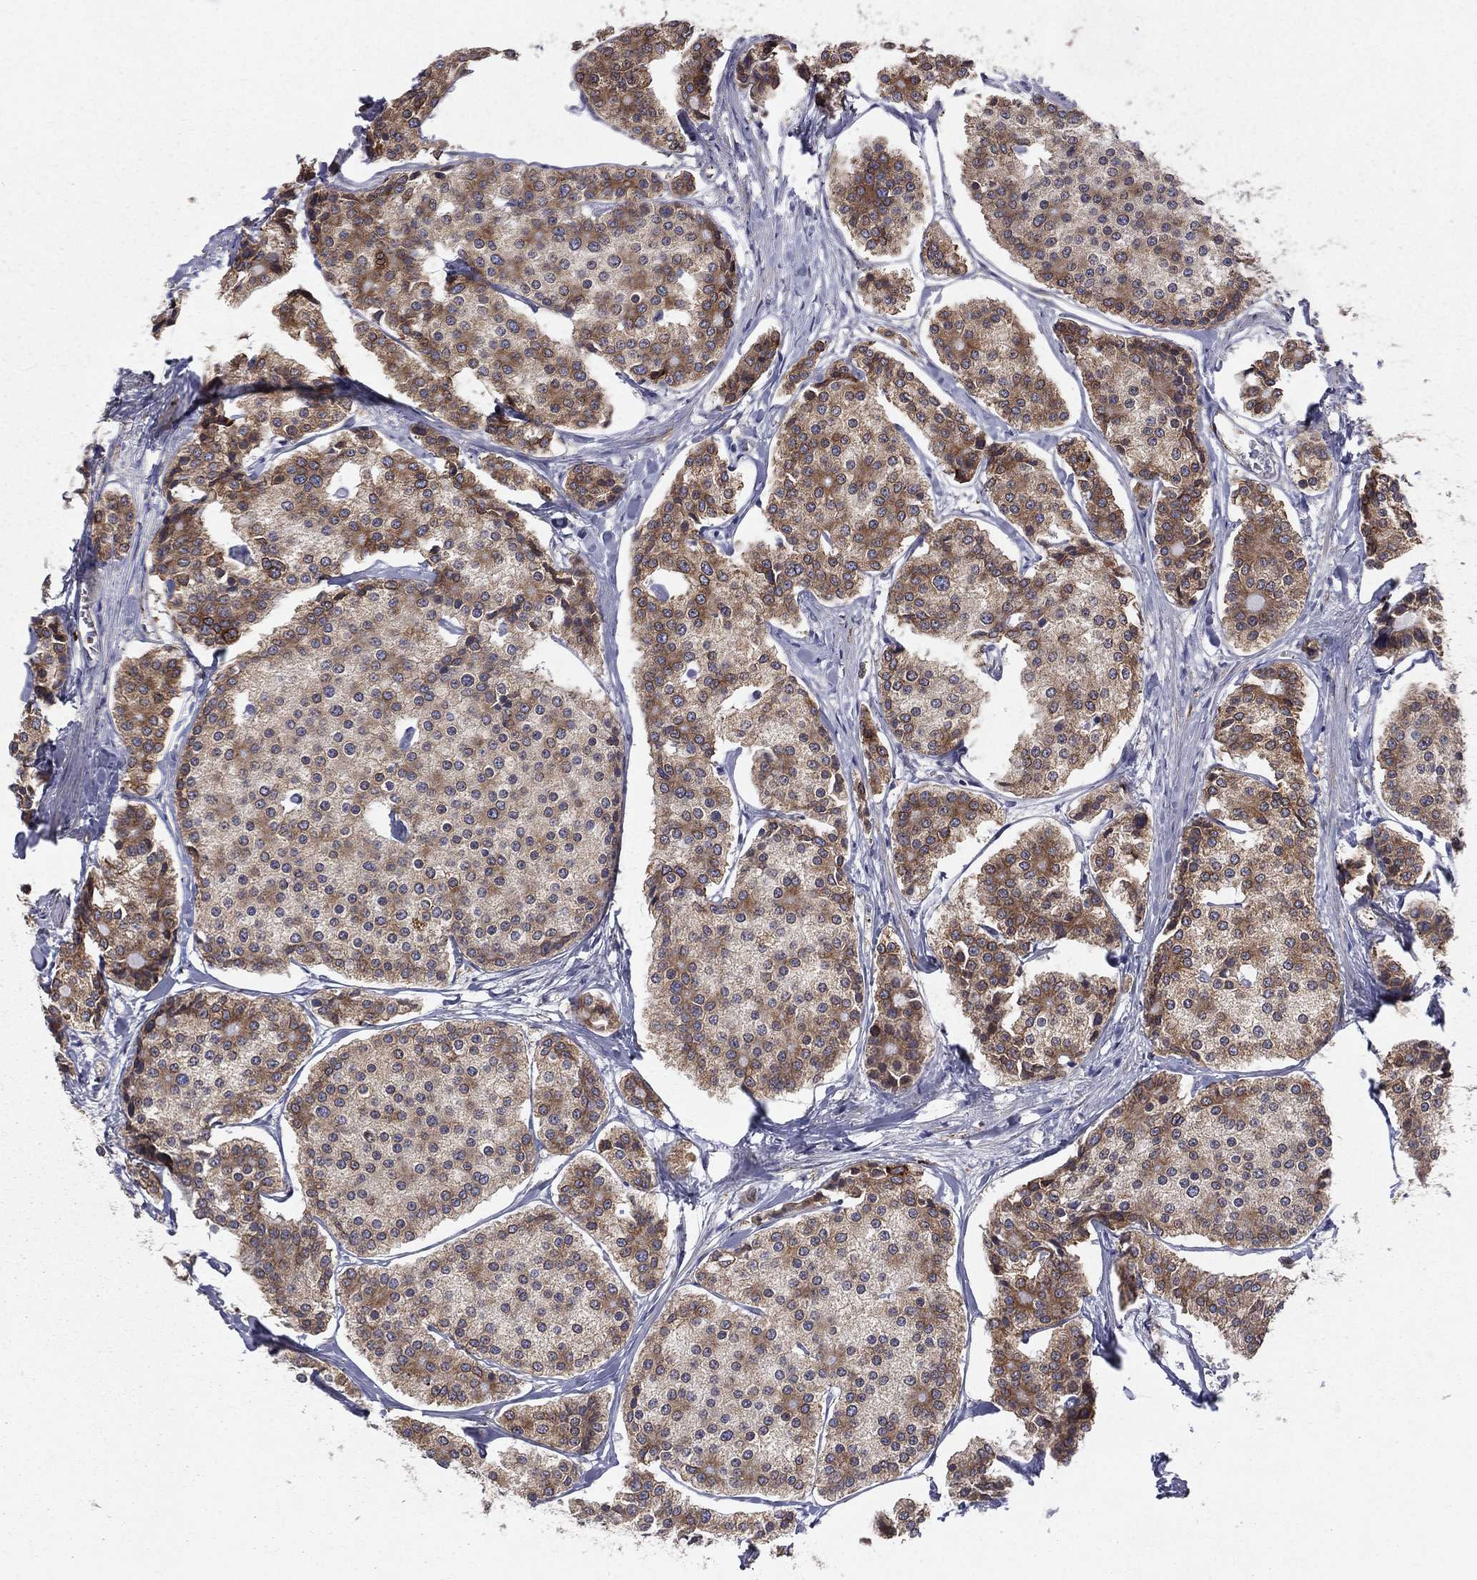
{"staining": {"intensity": "moderate", "quantity": ">75%", "location": "cytoplasmic/membranous"}, "tissue": "carcinoid", "cell_type": "Tumor cells", "image_type": "cancer", "snomed": [{"axis": "morphology", "description": "Carcinoid, malignant, NOS"}, {"axis": "topography", "description": "Small intestine"}], "caption": "Immunohistochemical staining of human carcinoid (malignant) shows moderate cytoplasmic/membranous protein expression in approximately >75% of tumor cells.", "gene": "PGRMC1", "patient": {"sex": "female", "age": 65}}